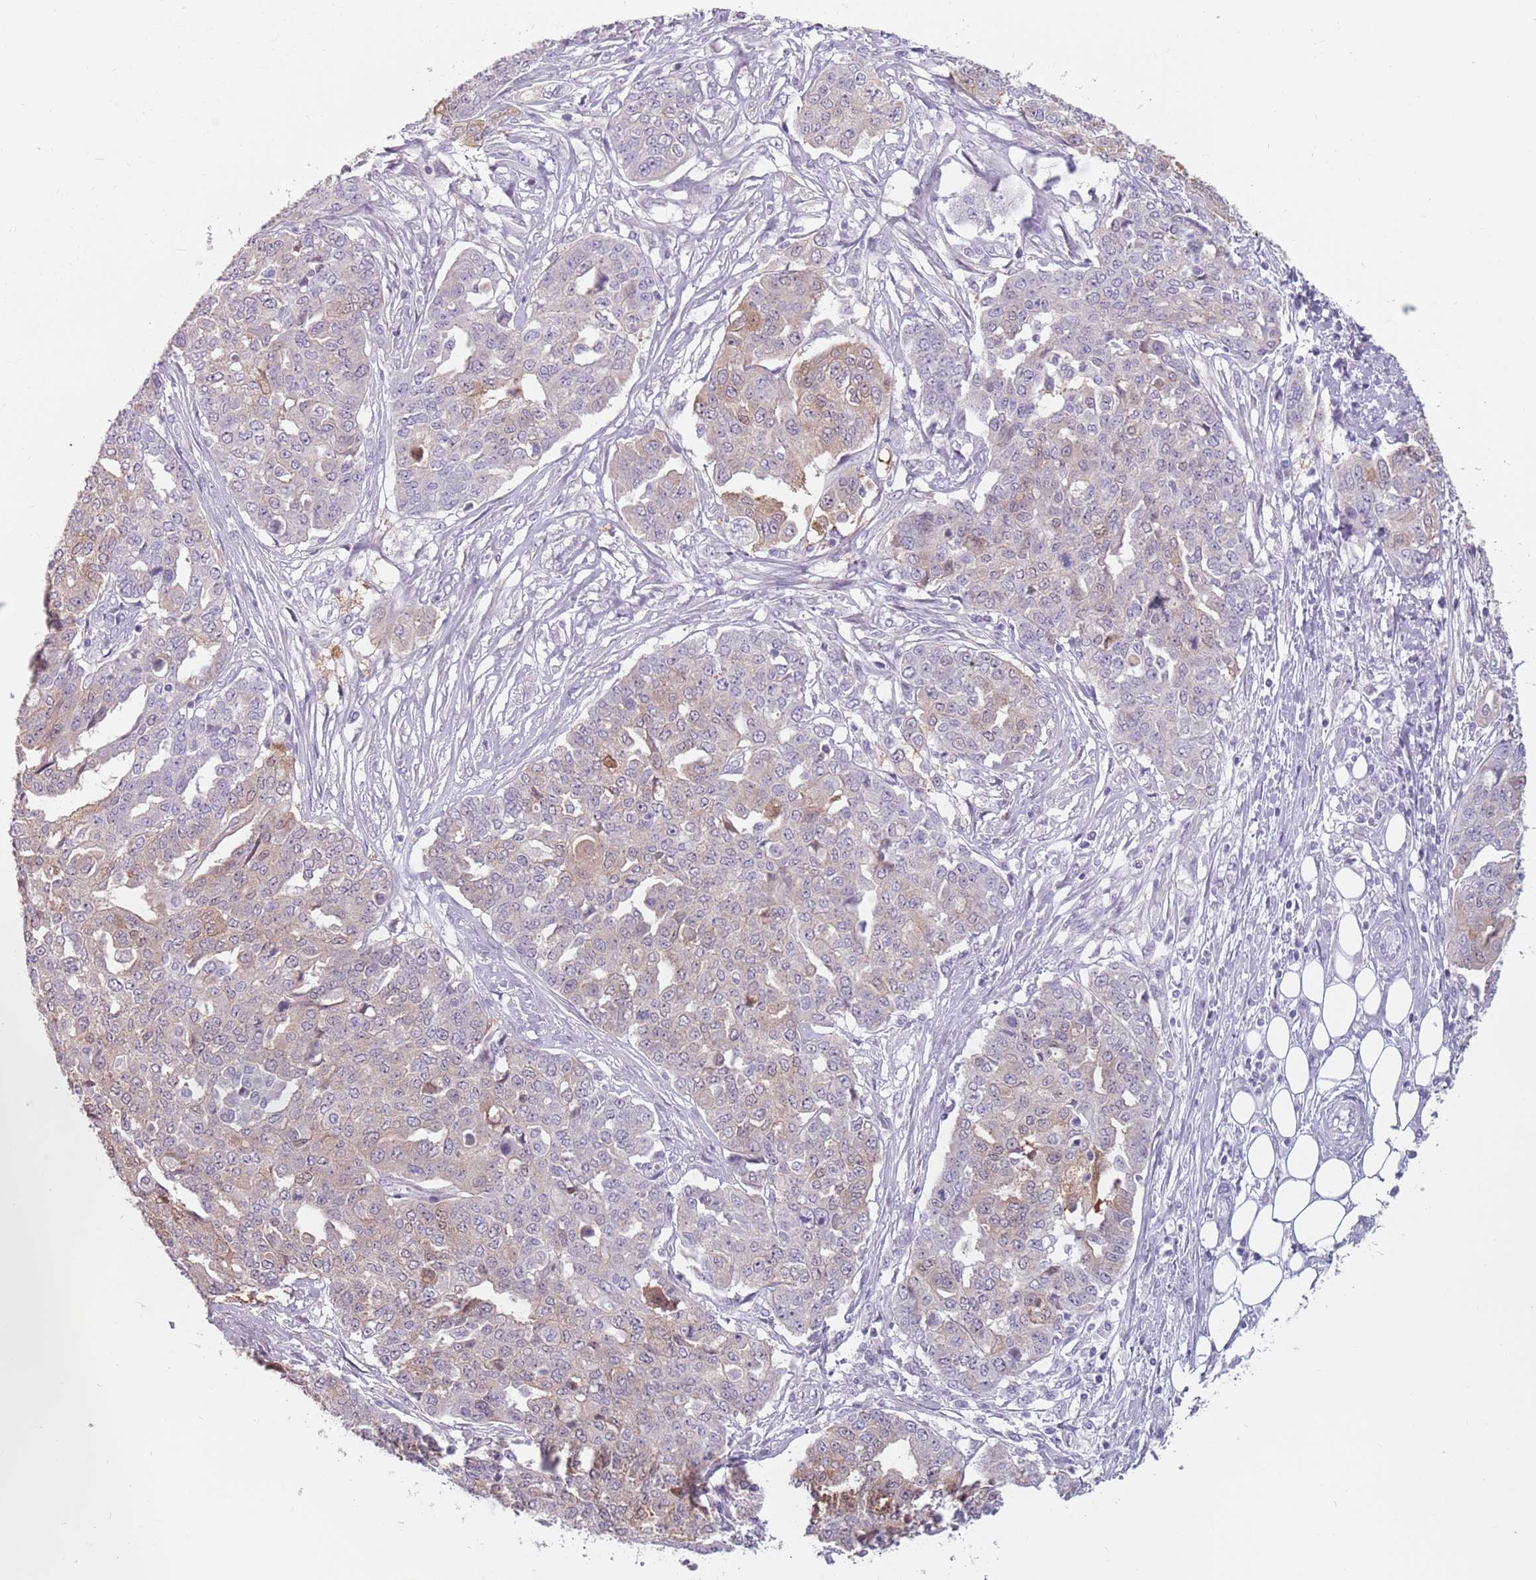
{"staining": {"intensity": "moderate", "quantity": "<25%", "location": "cytoplasmic/membranous"}, "tissue": "ovarian cancer", "cell_type": "Tumor cells", "image_type": "cancer", "snomed": [{"axis": "morphology", "description": "Cystadenocarcinoma, serous, NOS"}, {"axis": "topography", "description": "Soft tissue"}, {"axis": "topography", "description": "Ovary"}], "caption": "The histopathology image demonstrates immunohistochemical staining of ovarian cancer (serous cystadenocarcinoma). There is moderate cytoplasmic/membranous staining is identified in approximately <25% of tumor cells. The protein of interest is shown in brown color, while the nuclei are stained blue.", "gene": "CEP19", "patient": {"sex": "female", "age": 57}}